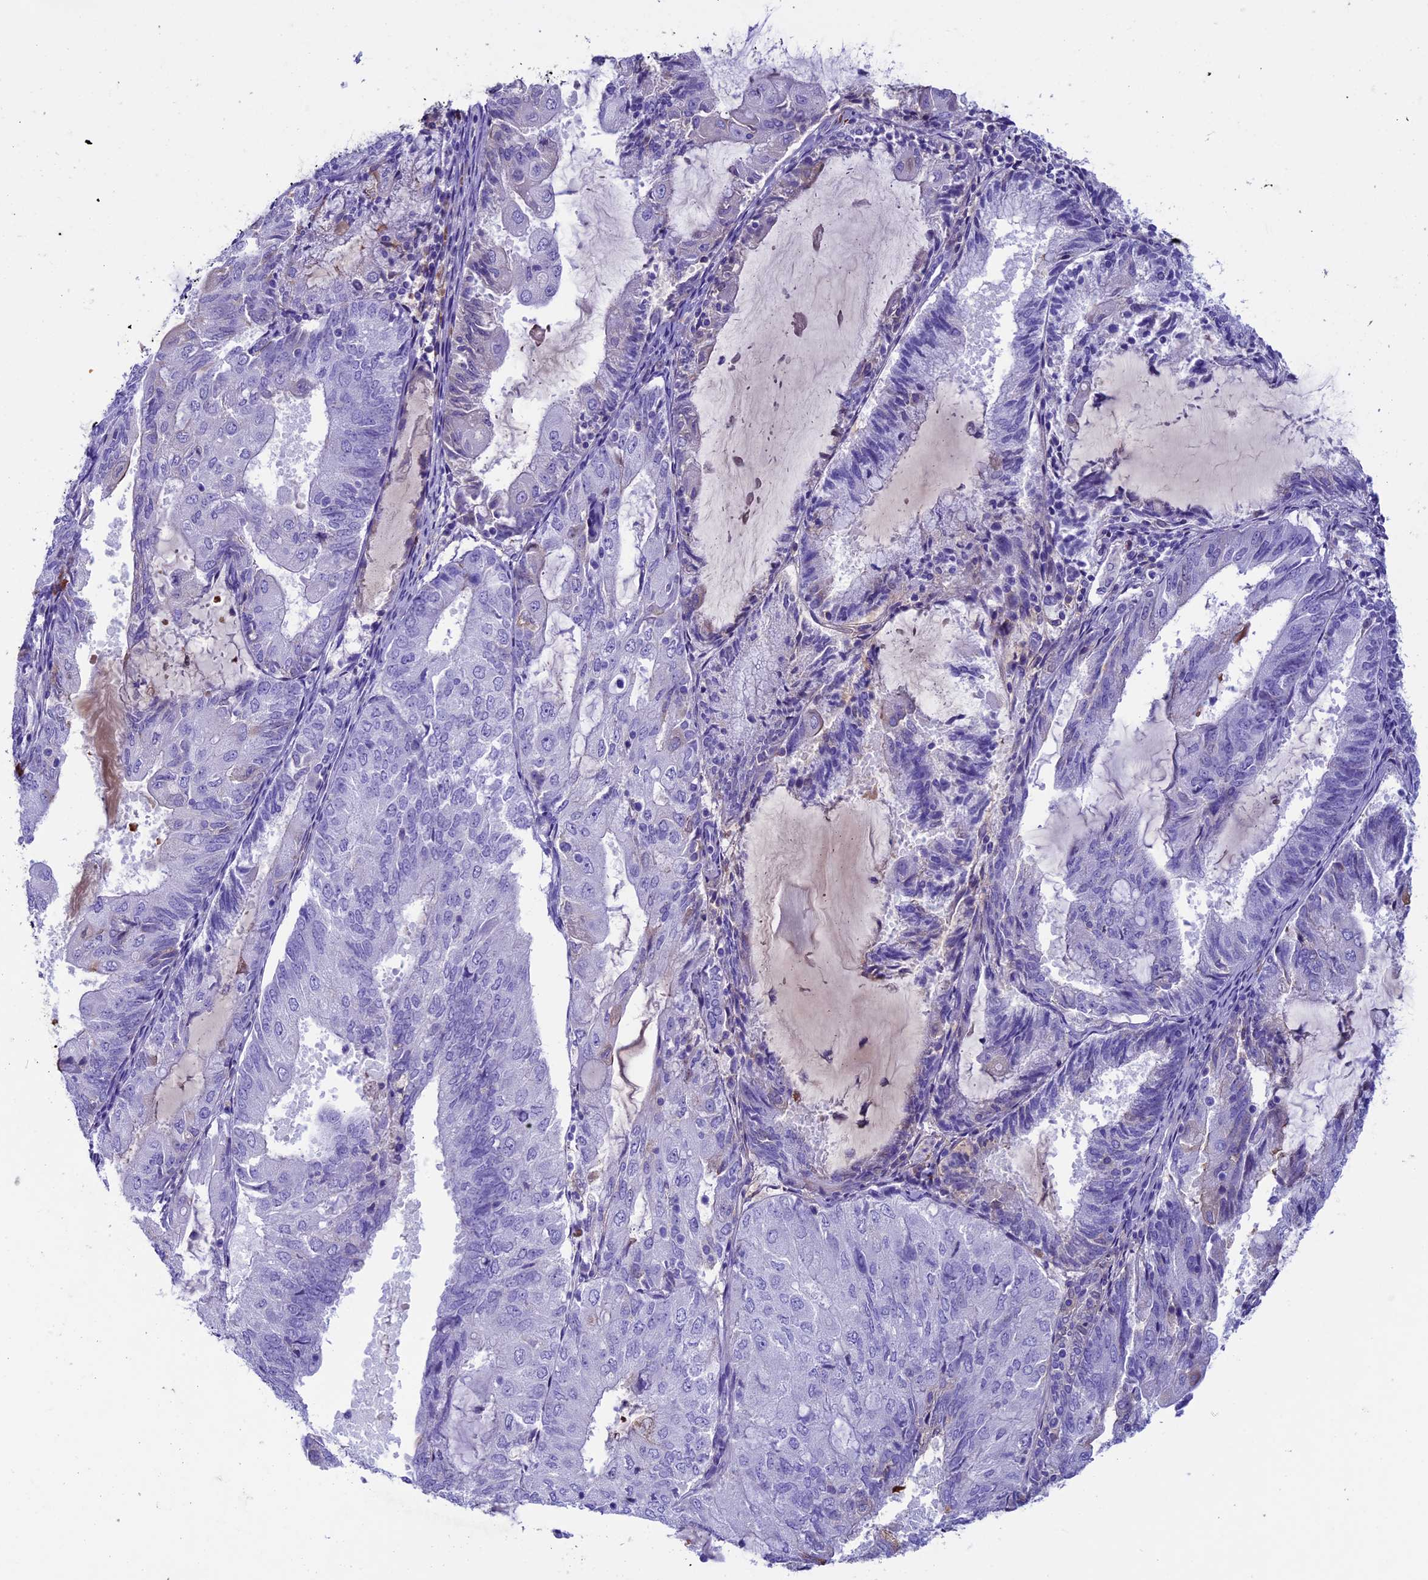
{"staining": {"intensity": "negative", "quantity": "none", "location": "none"}, "tissue": "endometrial cancer", "cell_type": "Tumor cells", "image_type": "cancer", "snomed": [{"axis": "morphology", "description": "Adenocarcinoma, NOS"}, {"axis": "topography", "description": "Endometrium"}], "caption": "There is no significant expression in tumor cells of endometrial cancer.", "gene": "IGSF6", "patient": {"sex": "female", "age": 81}}